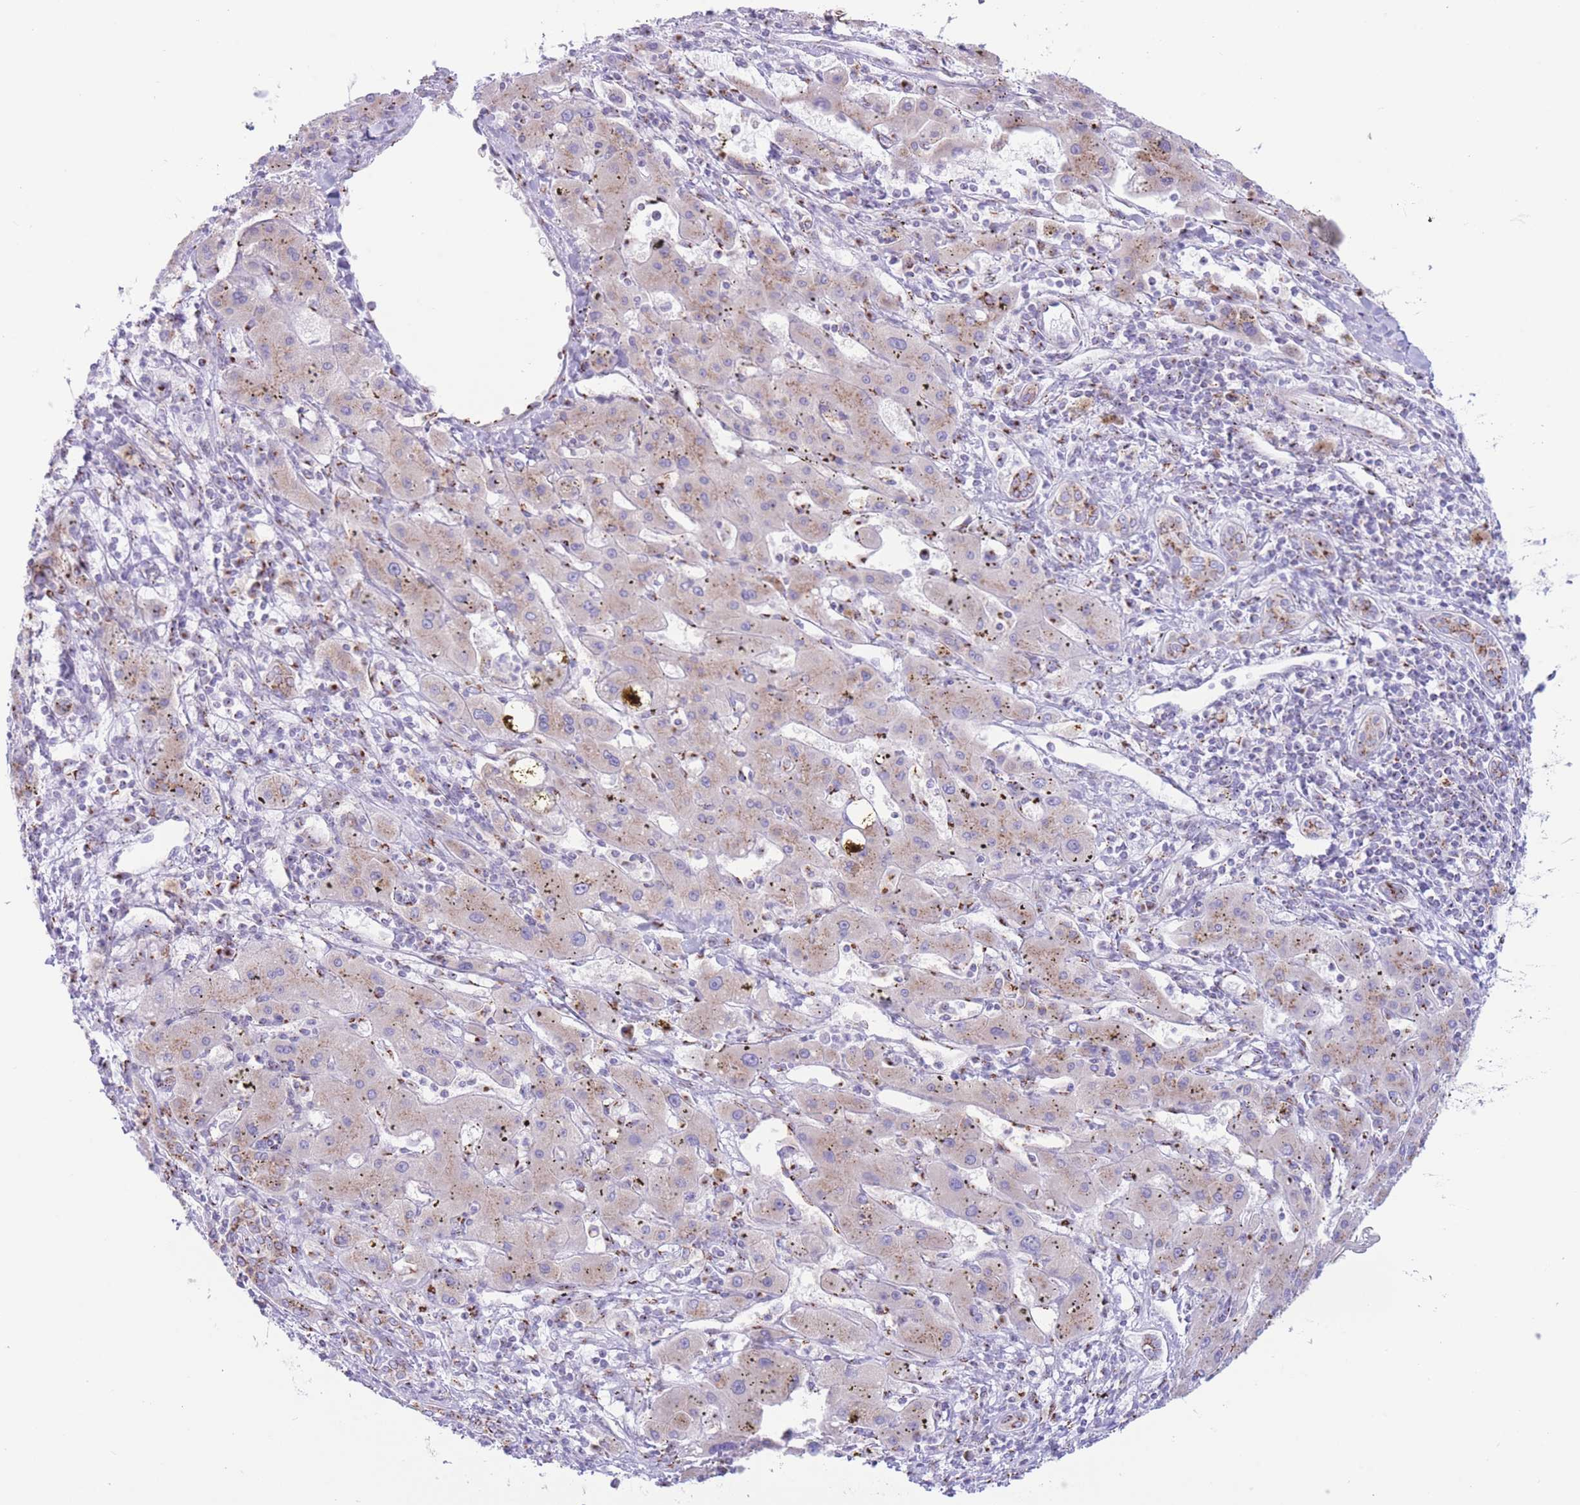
{"staining": {"intensity": "moderate", "quantity": "<25%", "location": "cytoplasmic/membranous"}, "tissue": "liver cancer", "cell_type": "Tumor cells", "image_type": "cancer", "snomed": [{"axis": "morphology", "description": "Carcinoma, Hepatocellular, NOS"}, {"axis": "topography", "description": "Liver"}], "caption": "Liver cancer (hepatocellular carcinoma) stained for a protein exhibits moderate cytoplasmic/membranous positivity in tumor cells.", "gene": "MPND", "patient": {"sex": "male", "age": 72}}